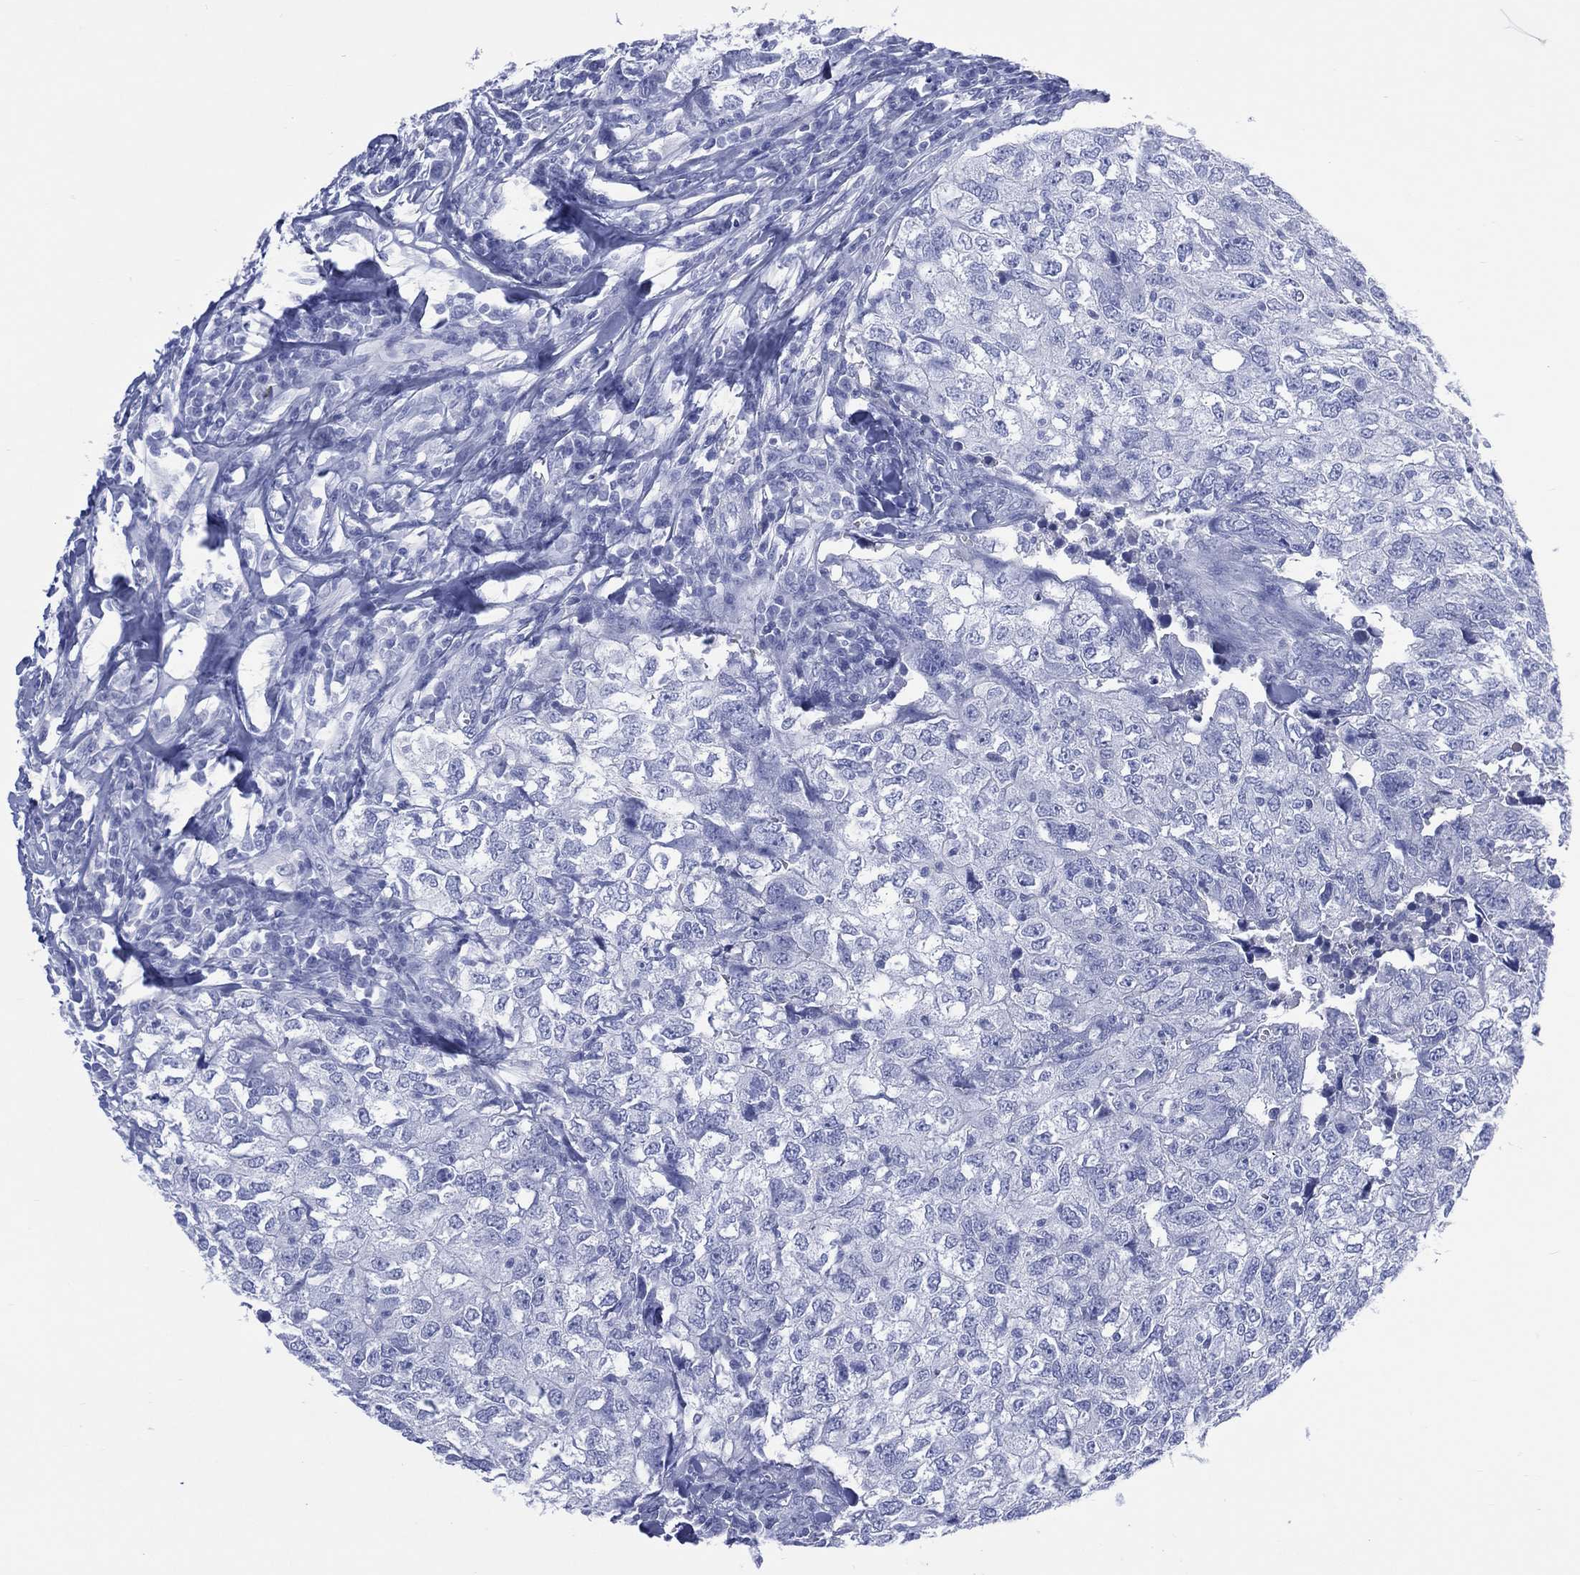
{"staining": {"intensity": "negative", "quantity": "none", "location": "none"}, "tissue": "breast cancer", "cell_type": "Tumor cells", "image_type": "cancer", "snomed": [{"axis": "morphology", "description": "Duct carcinoma"}, {"axis": "topography", "description": "Breast"}], "caption": "The immunohistochemistry (IHC) photomicrograph has no significant positivity in tumor cells of breast cancer tissue.", "gene": "LRRD1", "patient": {"sex": "female", "age": 30}}